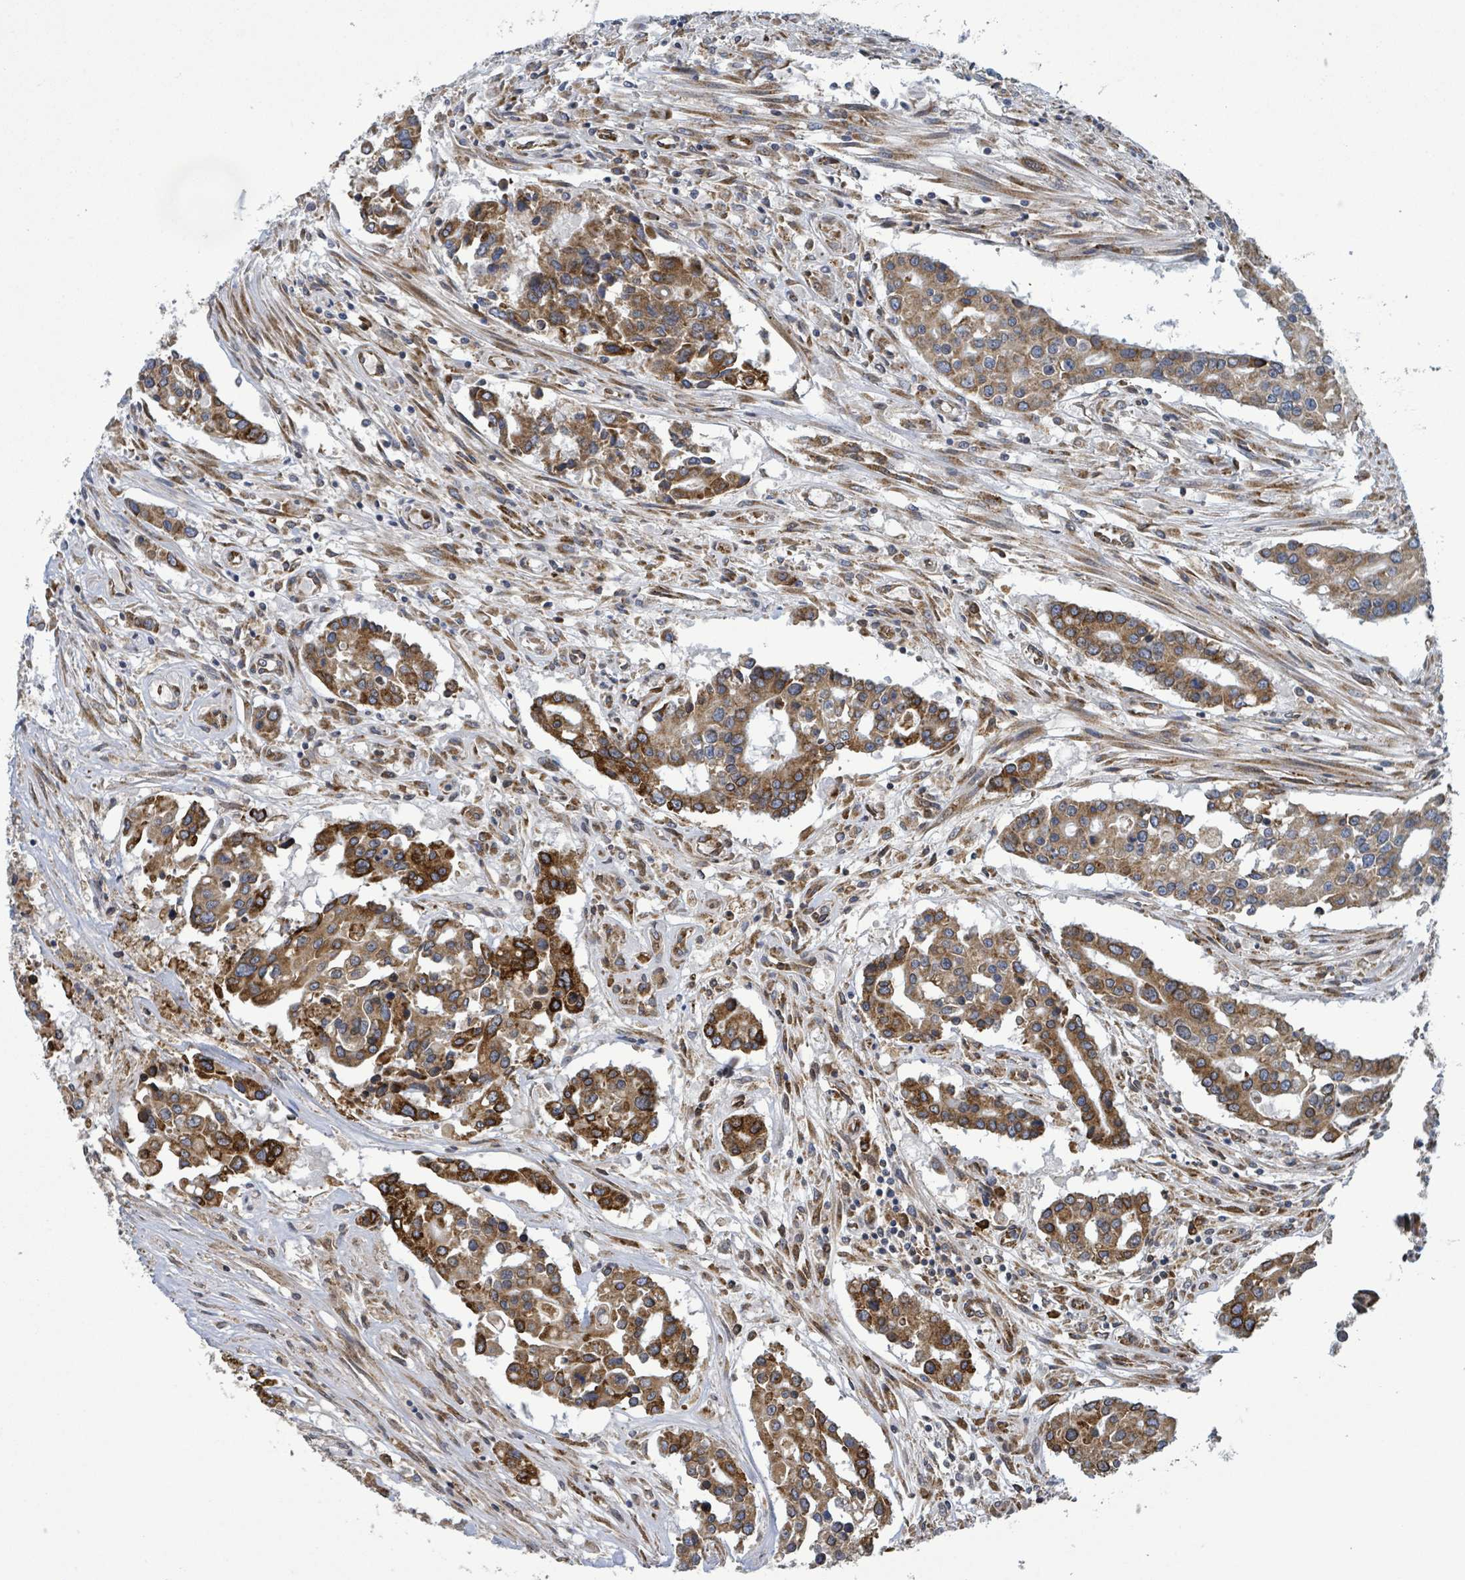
{"staining": {"intensity": "moderate", "quantity": ">75%", "location": "cytoplasmic/membranous"}, "tissue": "colorectal cancer", "cell_type": "Tumor cells", "image_type": "cancer", "snomed": [{"axis": "morphology", "description": "Adenocarcinoma, NOS"}, {"axis": "topography", "description": "Colon"}], "caption": "Adenocarcinoma (colorectal) tissue demonstrates moderate cytoplasmic/membranous positivity in approximately >75% of tumor cells, visualized by immunohistochemistry.", "gene": "NOMO1", "patient": {"sex": "male", "age": 77}}